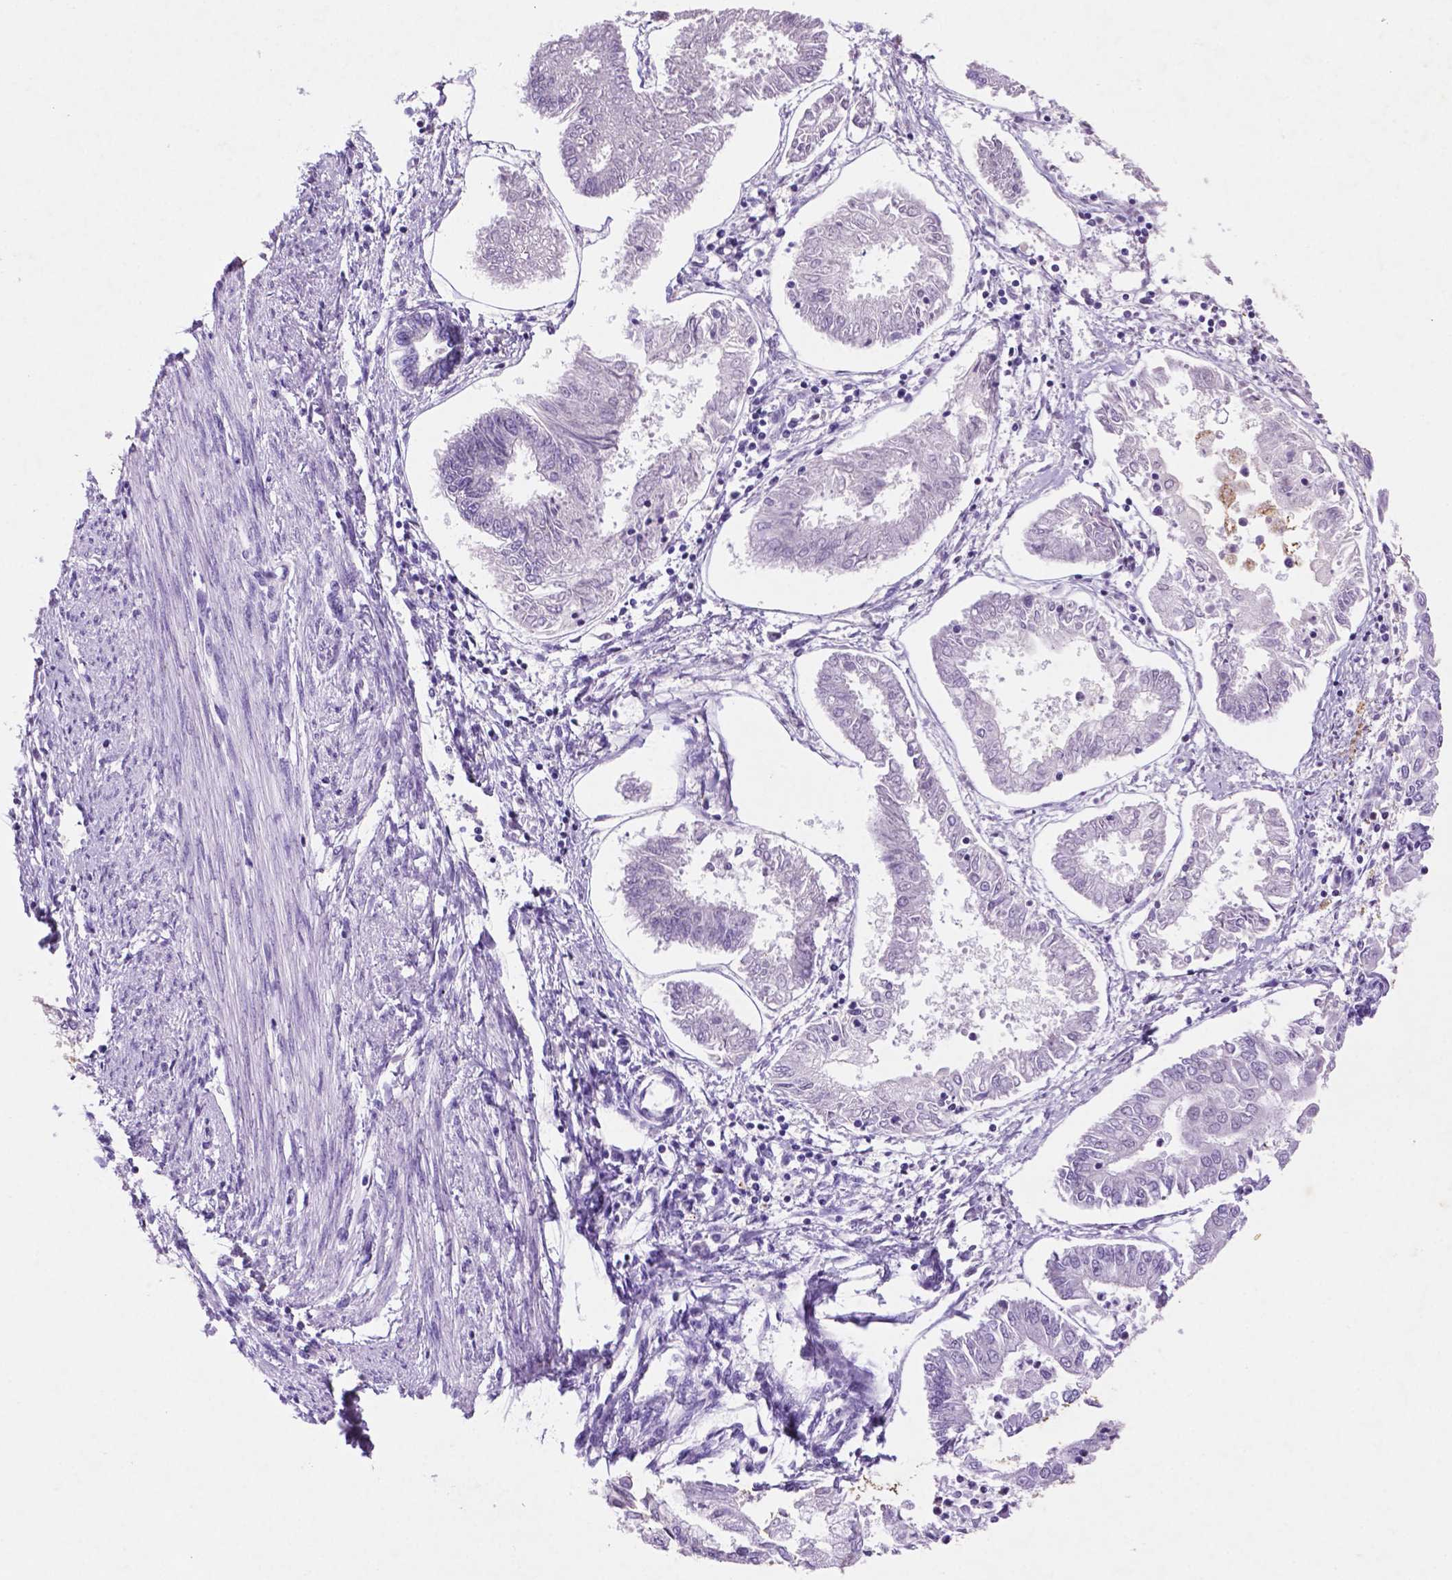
{"staining": {"intensity": "negative", "quantity": "none", "location": "none"}, "tissue": "endometrial cancer", "cell_type": "Tumor cells", "image_type": "cancer", "snomed": [{"axis": "morphology", "description": "Adenocarcinoma, NOS"}, {"axis": "topography", "description": "Endometrium"}], "caption": "Micrograph shows no significant protein expression in tumor cells of adenocarcinoma (endometrial). (Stains: DAB immunohistochemistry (IHC) with hematoxylin counter stain, Microscopy: brightfield microscopy at high magnification).", "gene": "C18orf21", "patient": {"sex": "female", "age": 68}}